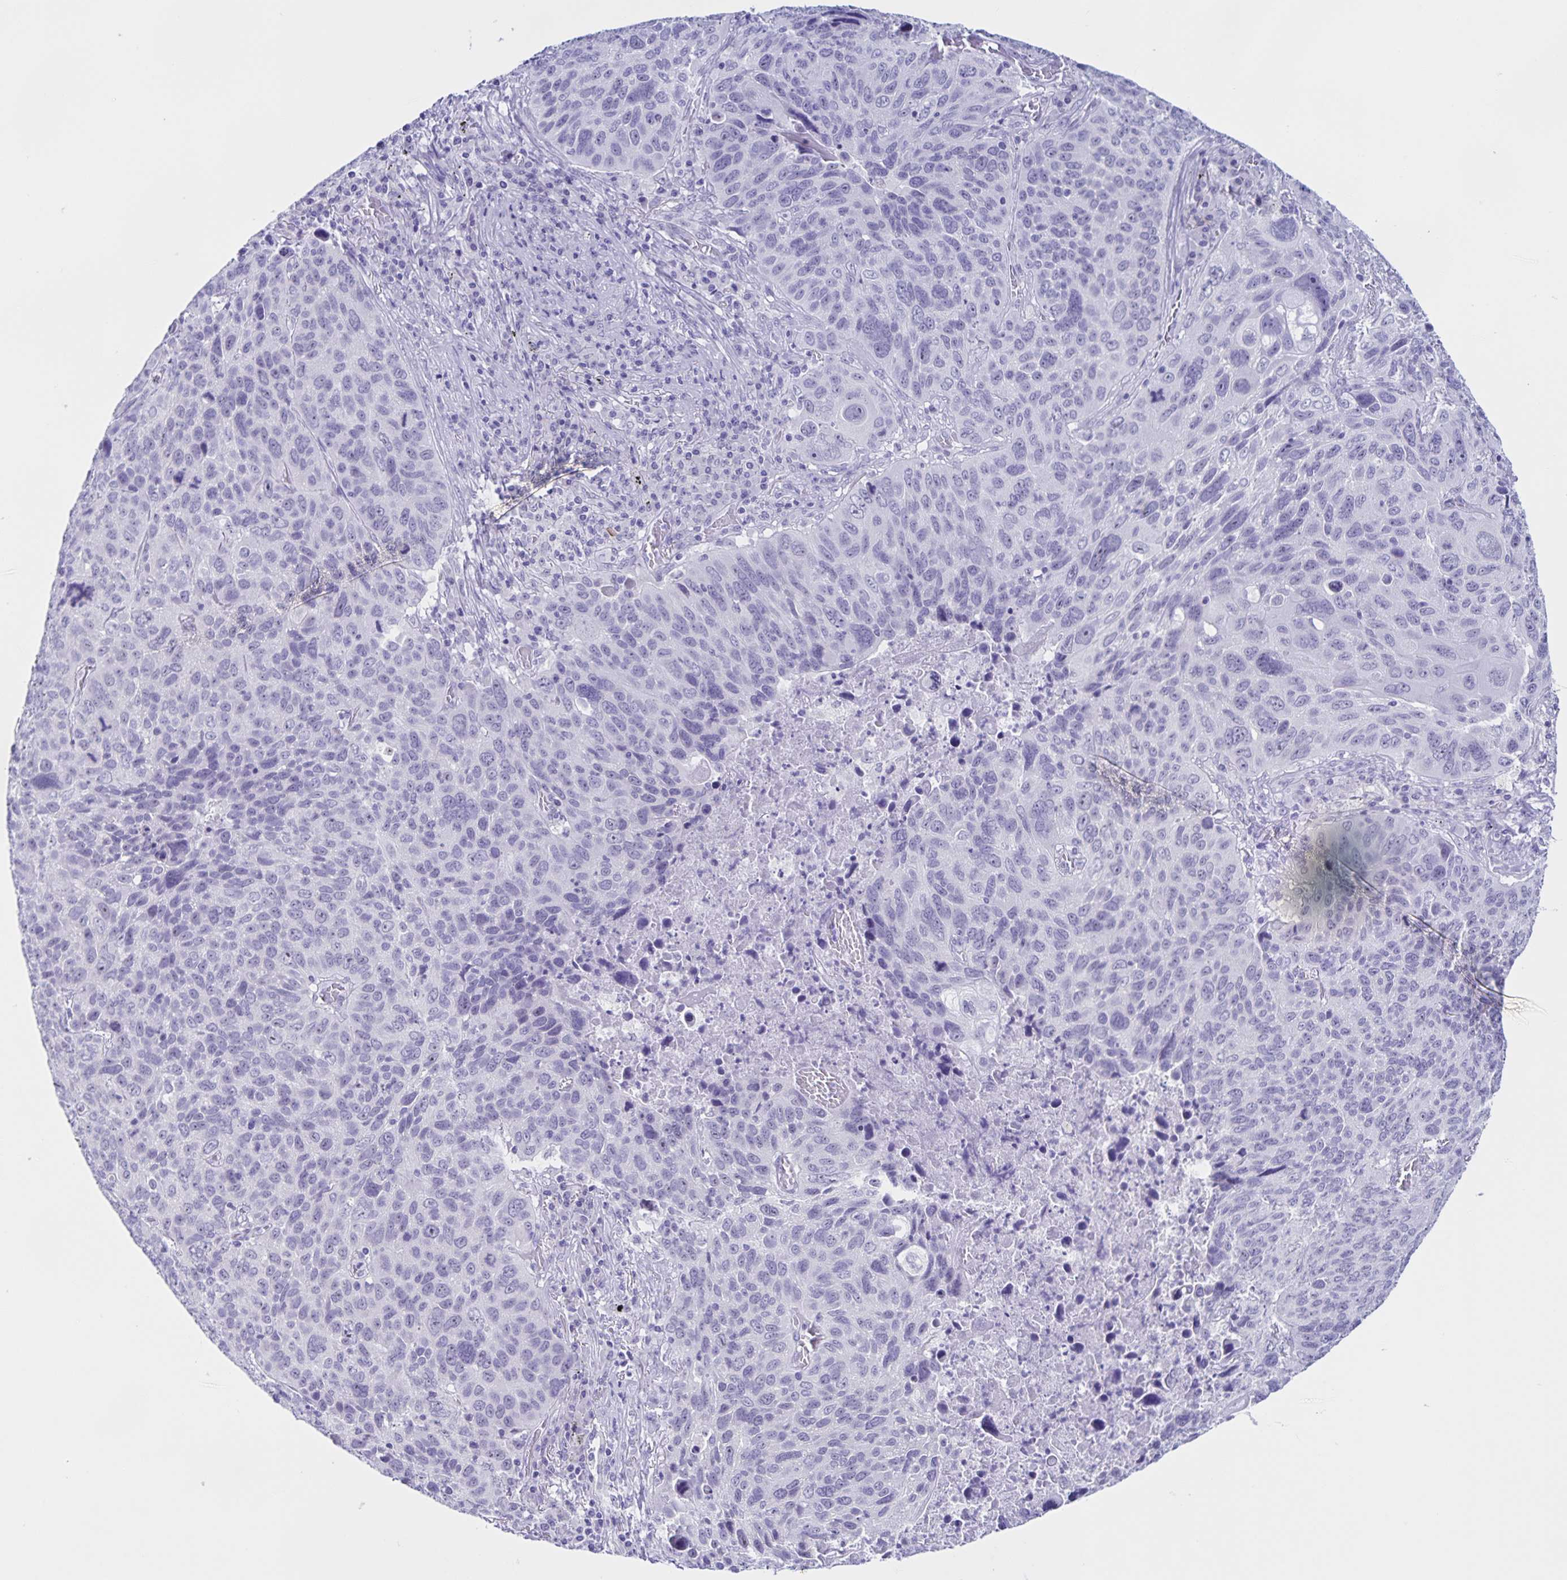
{"staining": {"intensity": "negative", "quantity": "none", "location": "none"}, "tissue": "lung cancer", "cell_type": "Tumor cells", "image_type": "cancer", "snomed": [{"axis": "morphology", "description": "Squamous cell carcinoma, NOS"}, {"axis": "topography", "description": "Lung"}], "caption": "High power microscopy image of an immunohistochemistry micrograph of lung cancer, revealing no significant staining in tumor cells.", "gene": "FAM170A", "patient": {"sex": "male", "age": 68}}